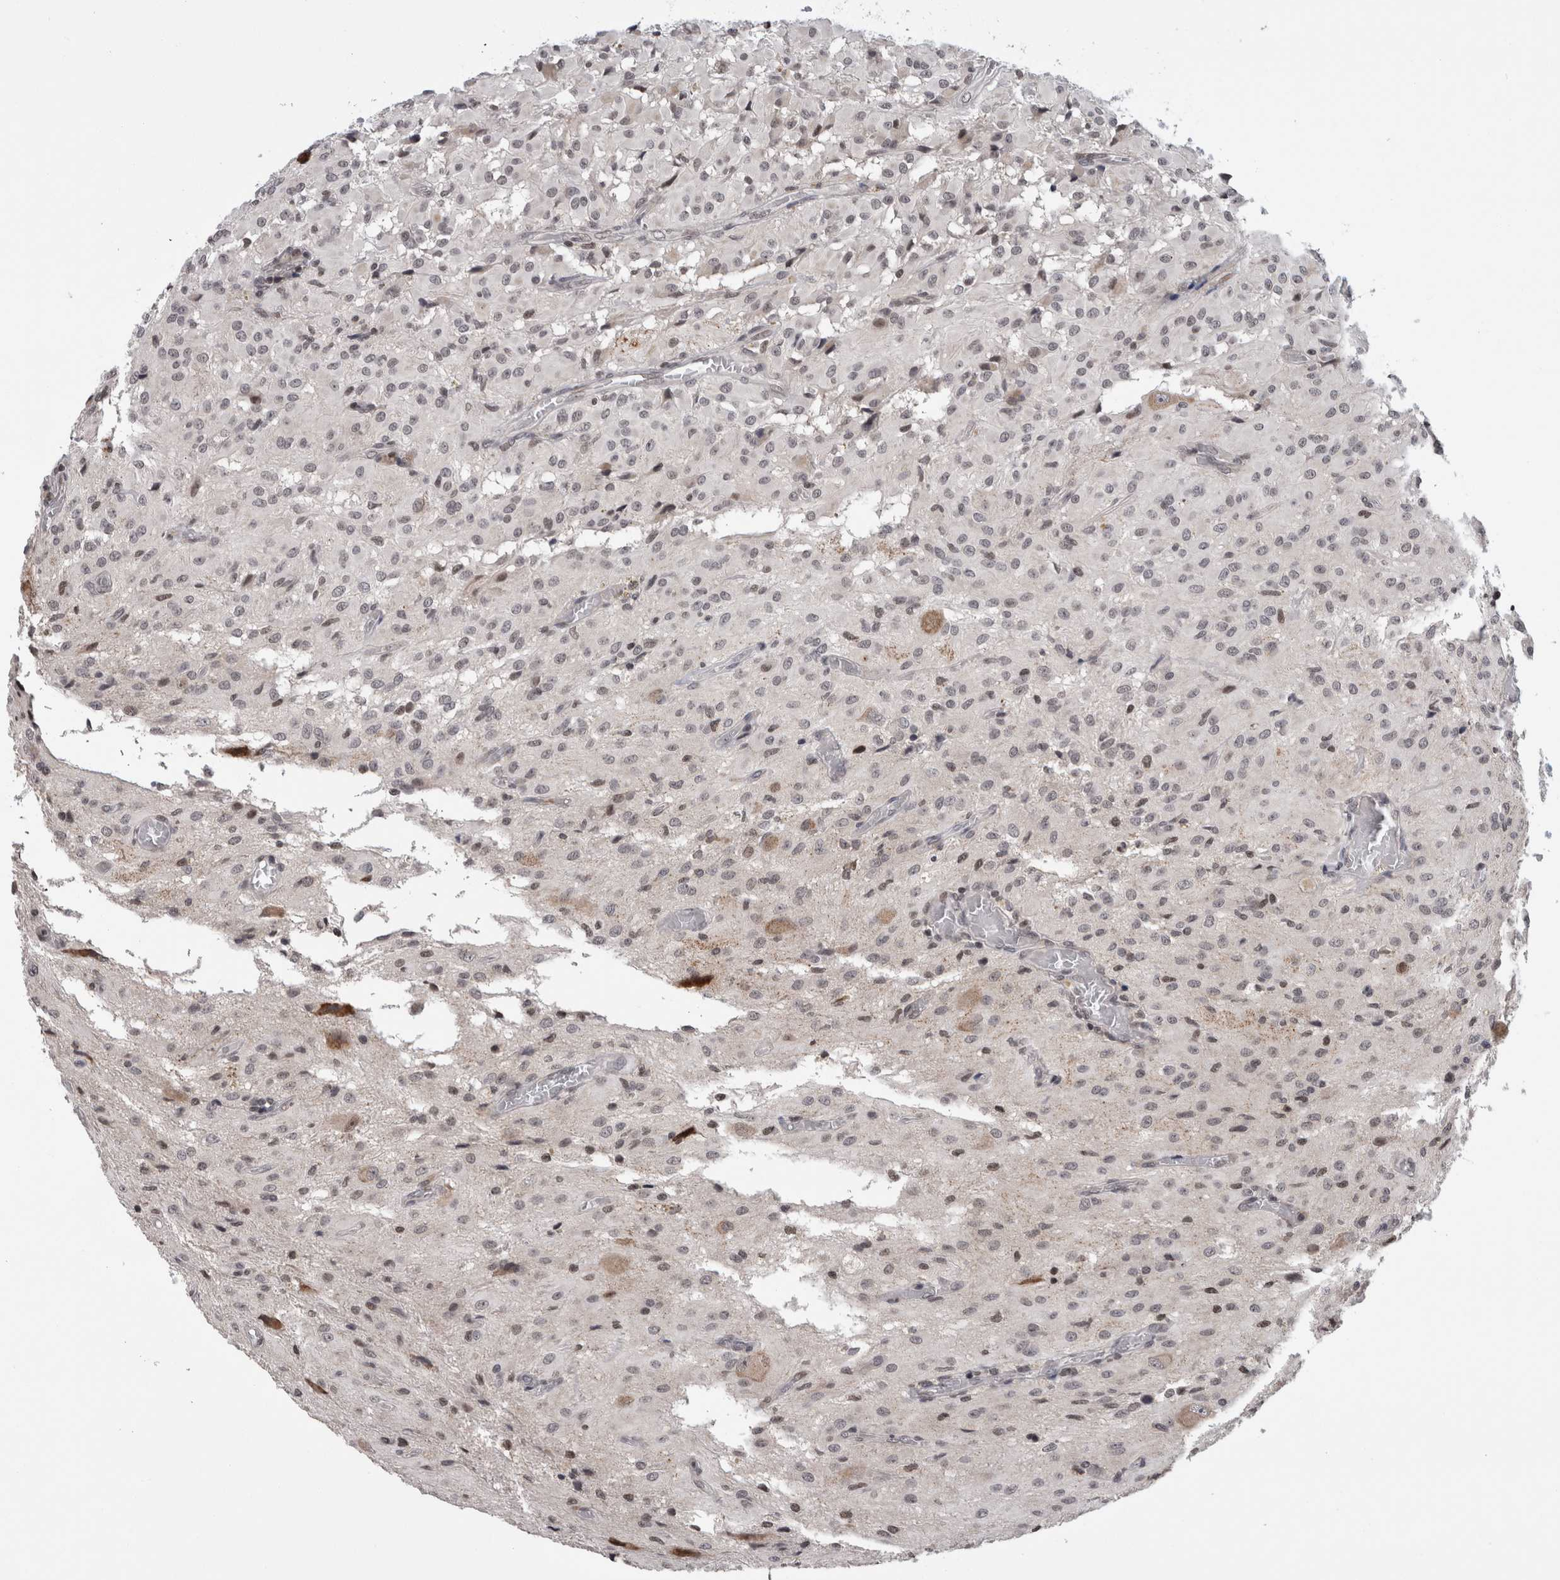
{"staining": {"intensity": "weak", "quantity": "<25%", "location": "nuclear"}, "tissue": "glioma", "cell_type": "Tumor cells", "image_type": "cancer", "snomed": [{"axis": "morphology", "description": "Glioma, malignant, High grade"}, {"axis": "topography", "description": "Brain"}], "caption": "High magnification brightfield microscopy of malignant glioma (high-grade) stained with DAB (3,3'-diaminobenzidine) (brown) and counterstained with hematoxylin (blue): tumor cells show no significant positivity.", "gene": "ZBTB11", "patient": {"sex": "female", "age": 59}}